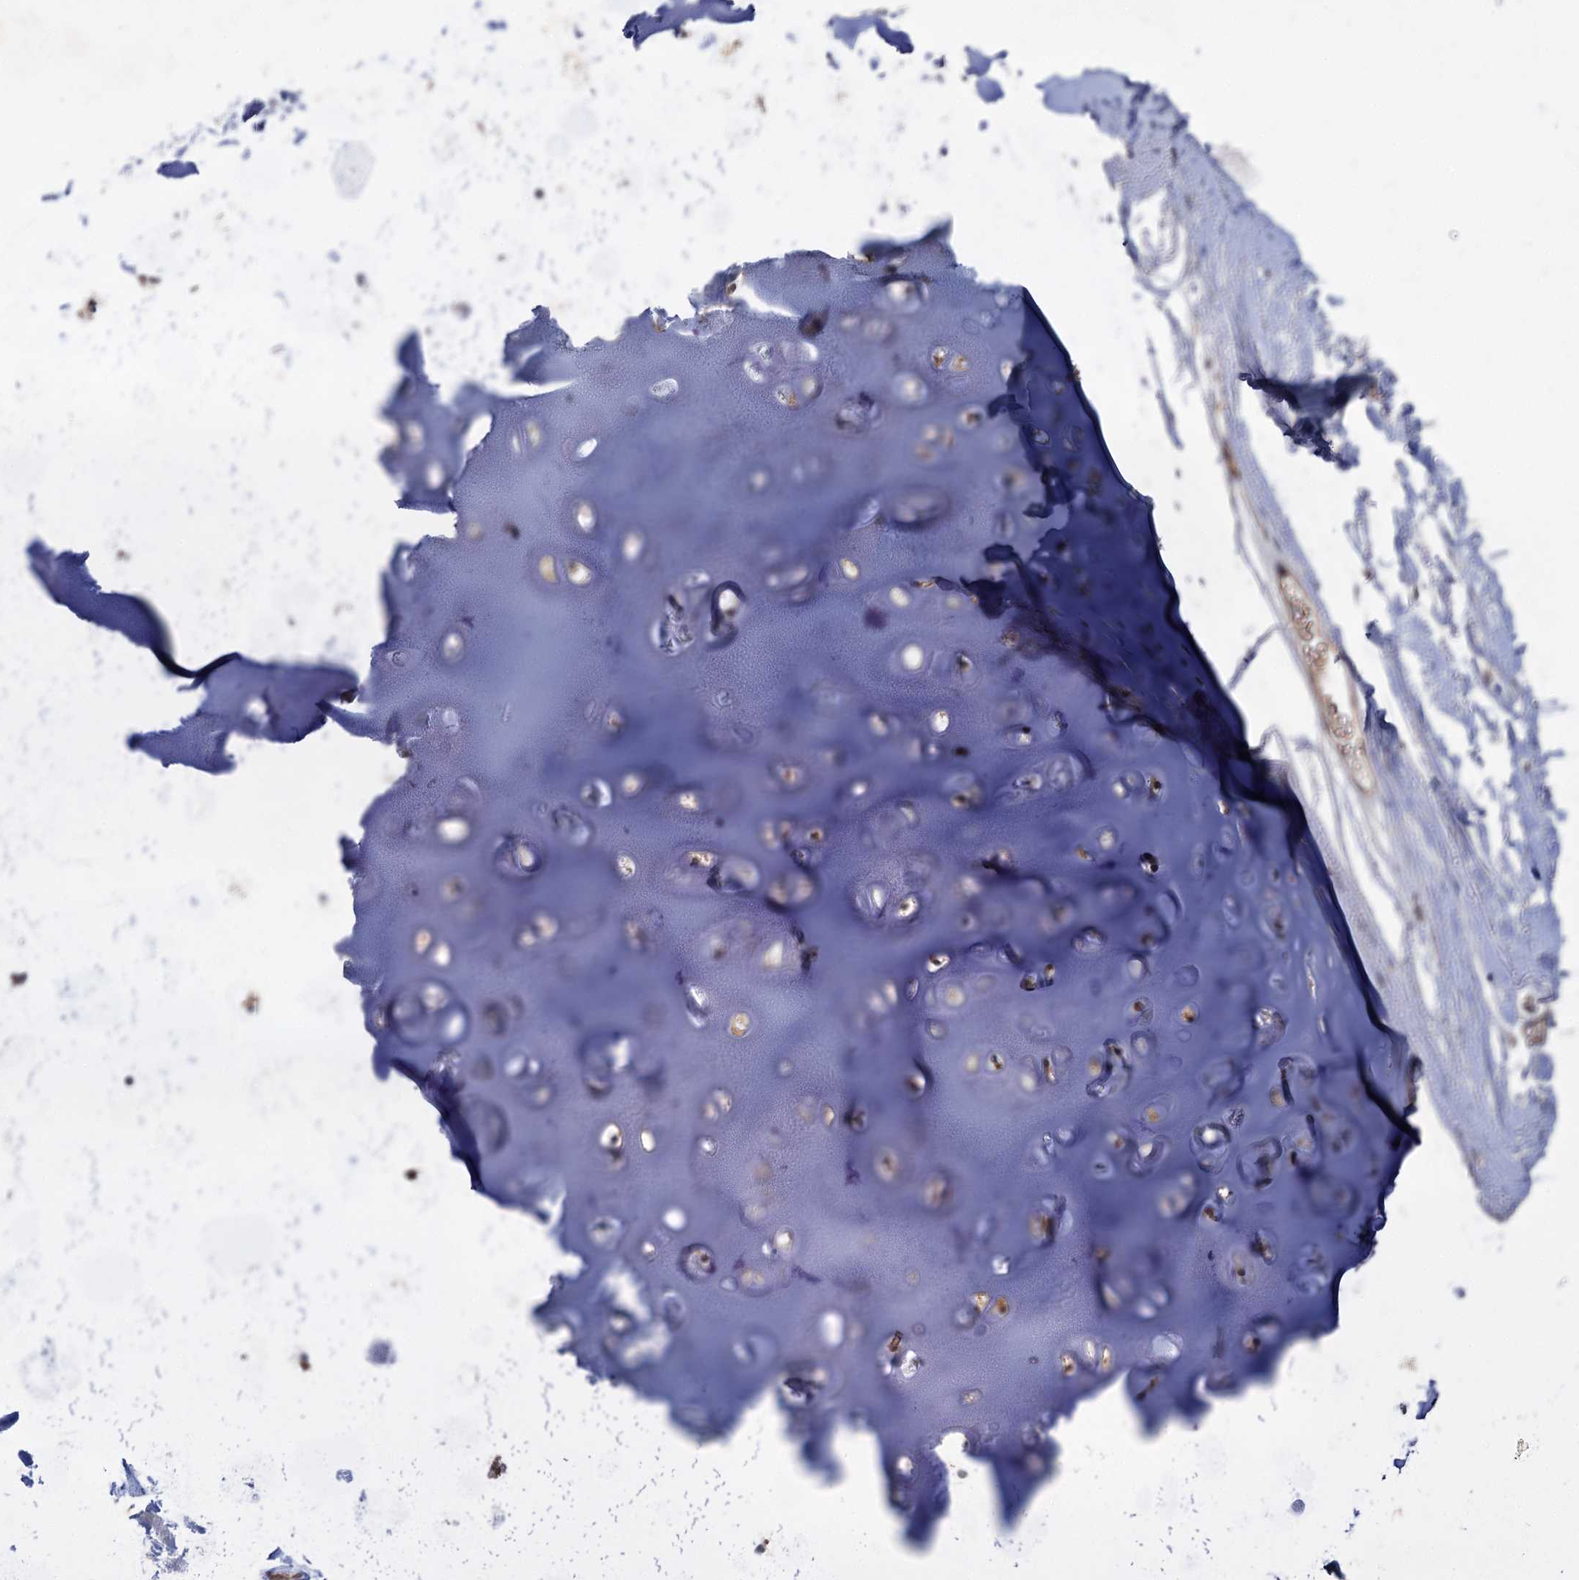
{"staining": {"intensity": "negative", "quantity": "none", "location": "none"}, "tissue": "adipose tissue", "cell_type": "Adipocytes", "image_type": "normal", "snomed": [{"axis": "morphology", "description": "Normal tissue, NOS"}, {"axis": "topography", "description": "Lymph node"}, {"axis": "topography", "description": "Bronchus"}], "caption": "A micrograph of adipose tissue stained for a protein reveals no brown staining in adipocytes. Nuclei are stained in blue.", "gene": "PKN2", "patient": {"sex": "male", "age": 63}}